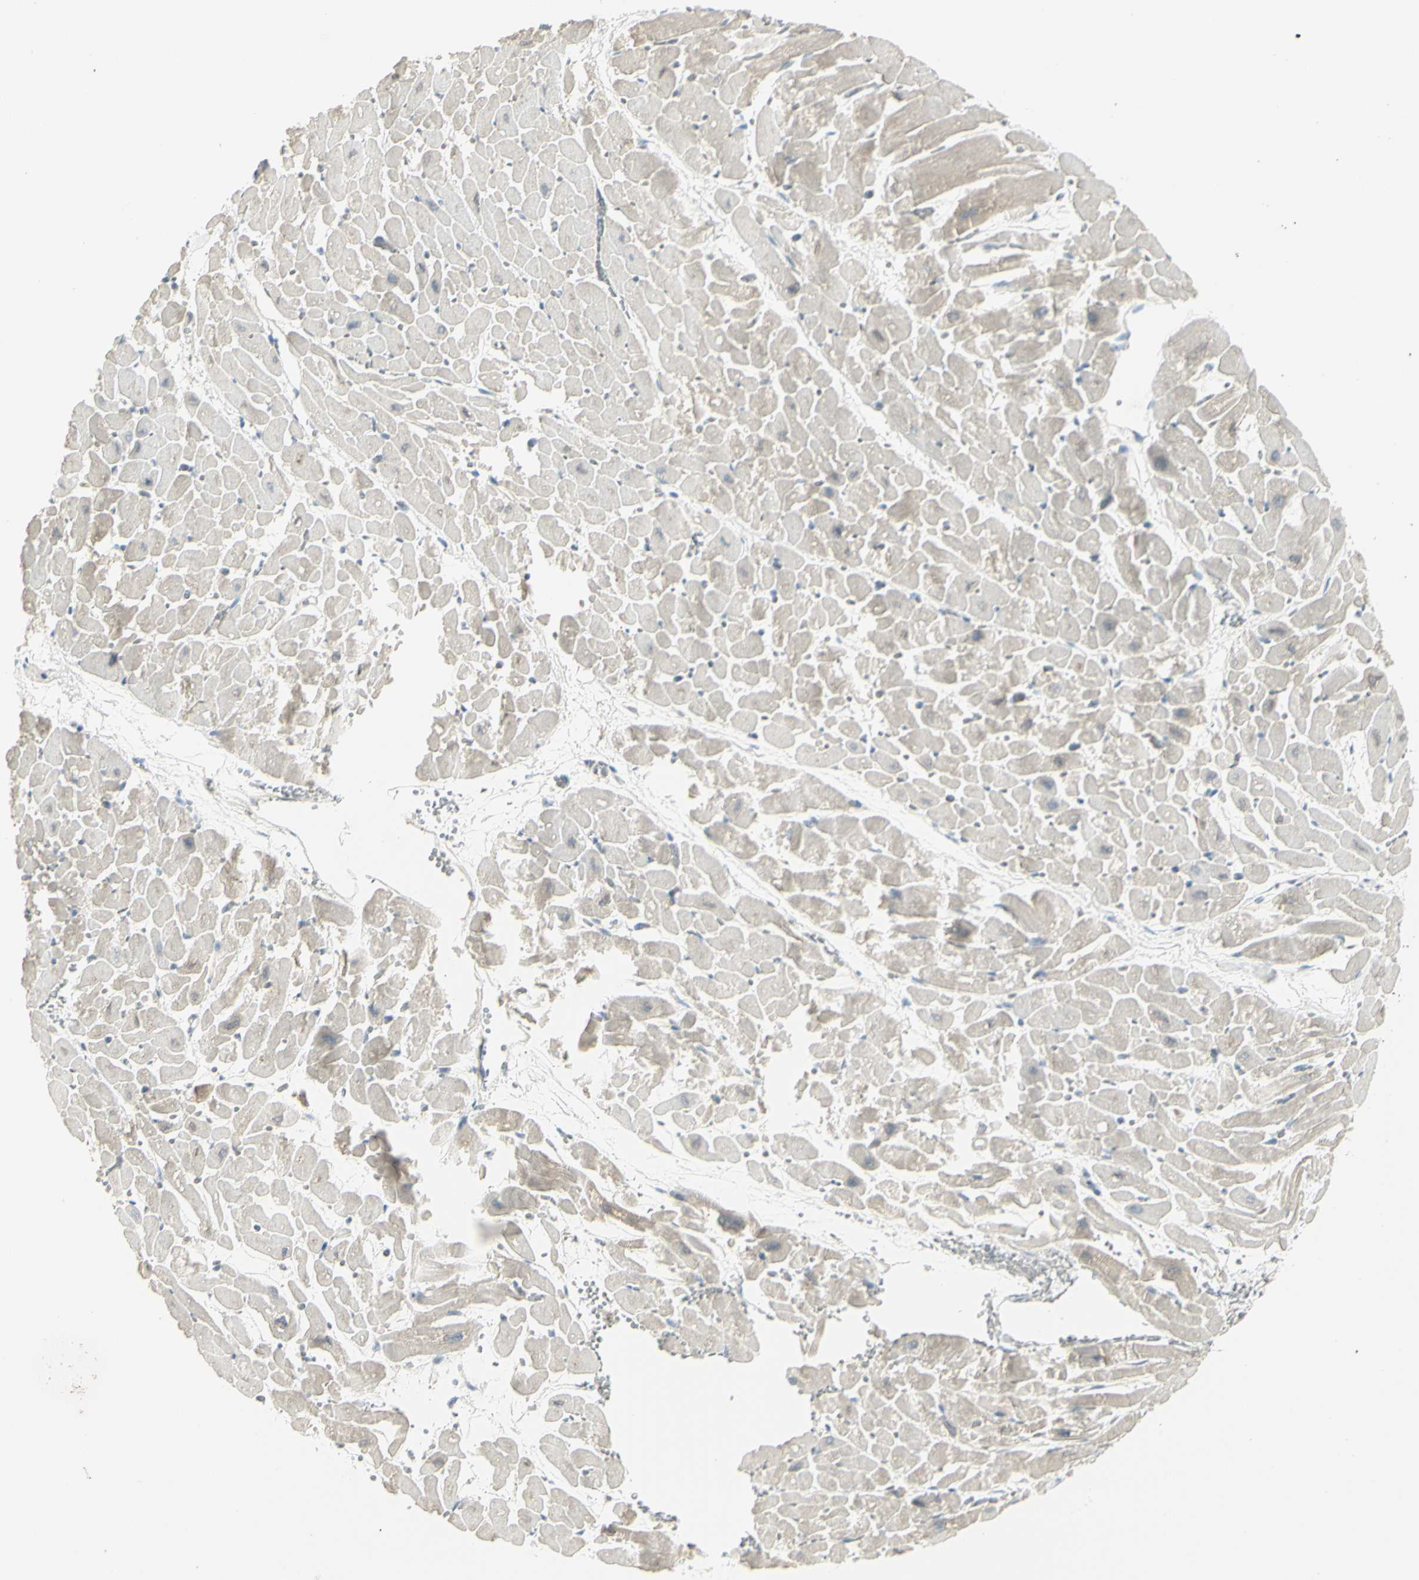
{"staining": {"intensity": "weak", "quantity": "<25%", "location": "cytoplasmic/membranous"}, "tissue": "heart muscle", "cell_type": "Cardiomyocytes", "image_type": "normal", "snomed": [{"axis": "morphology", "description": "Normal tissue, NOS"}, {"axis": "topography", "description": "Heart"}], "caption": "Heart muscle stained for a protein using immunohistochemistry (IHC) reveals no expression cardiomyocytes.", "gene": "CCNB2", "patient": {"sex": "male", "age": 45}}